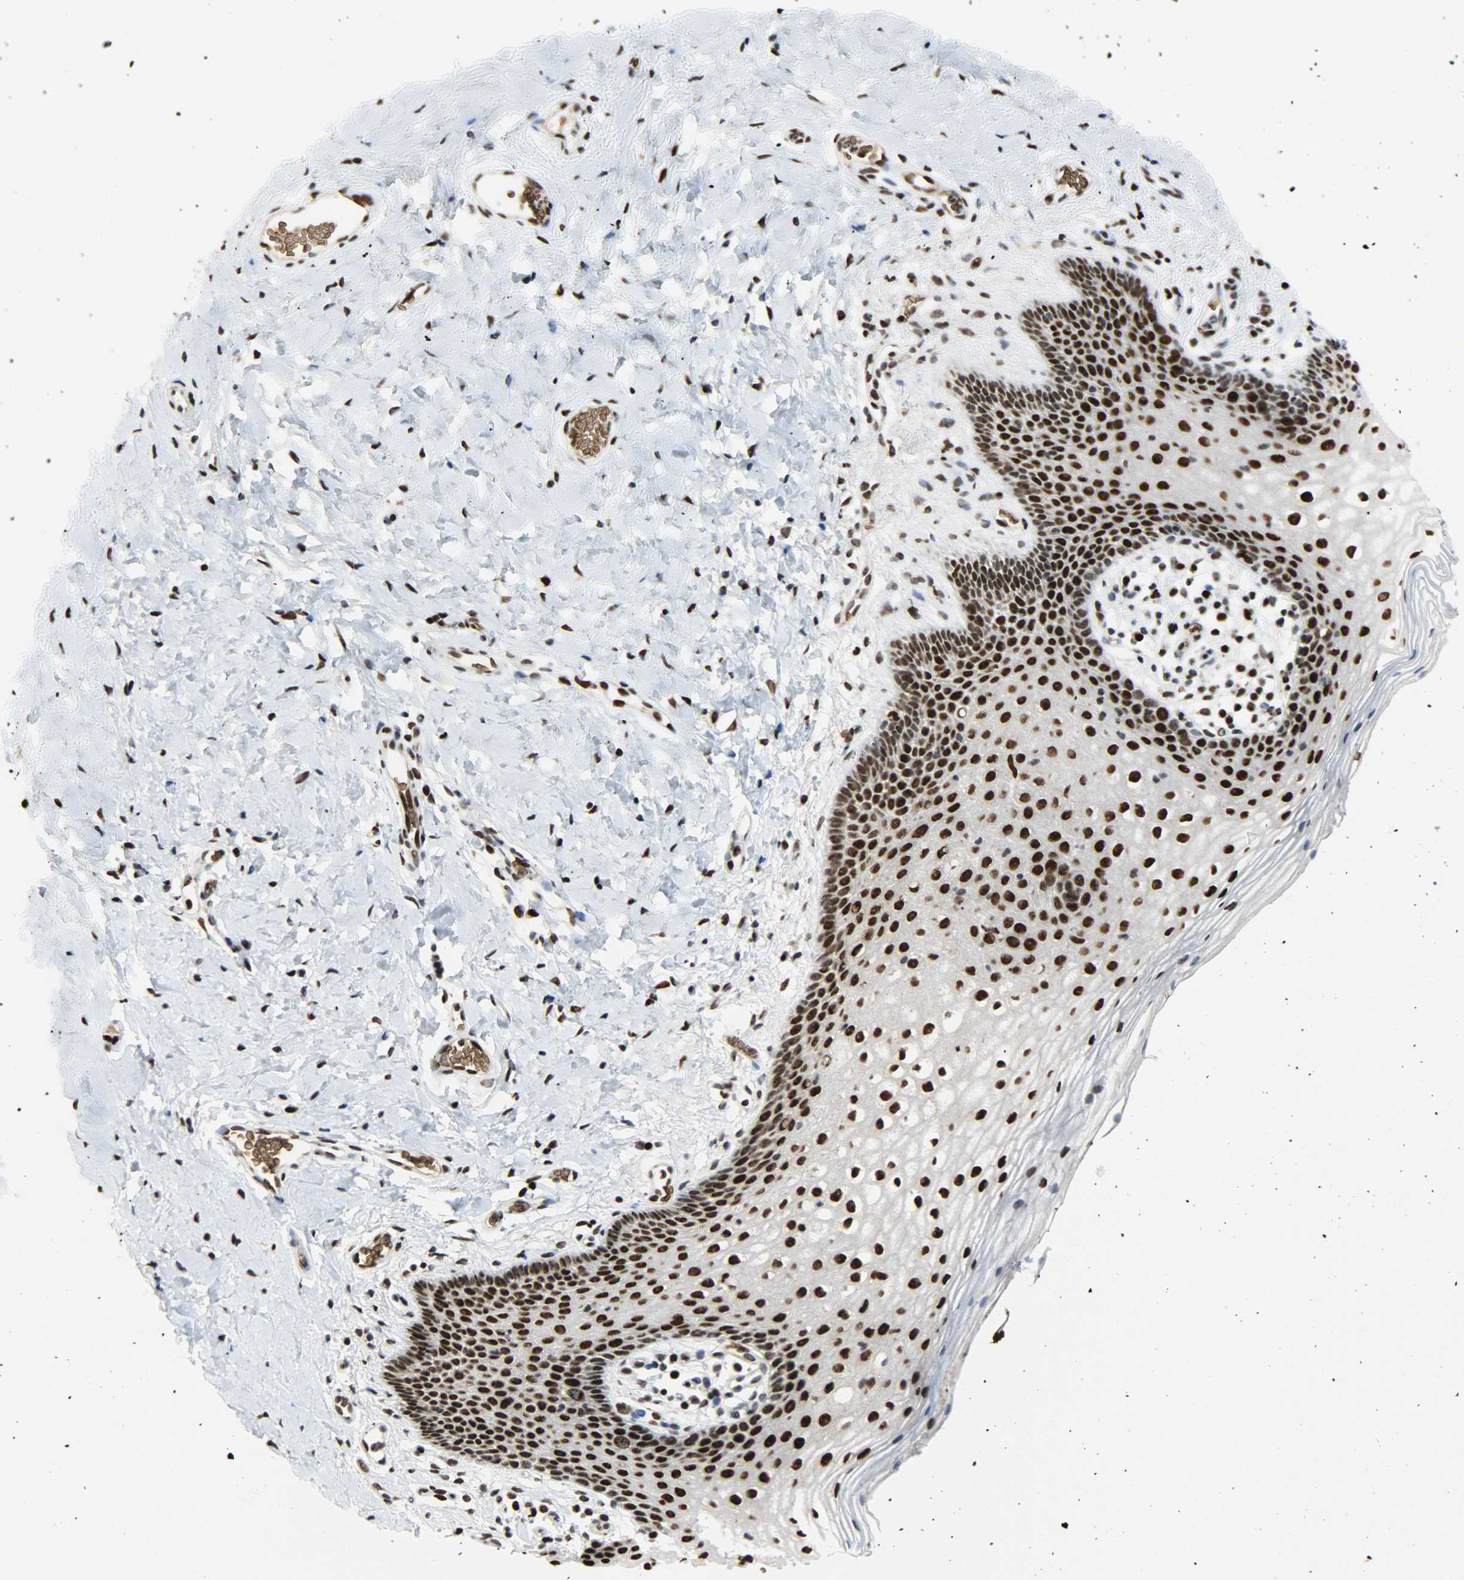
{"staining": {"intensity": "strong", "quantity": ">75%", "location": "nuclear"}, "tissue": "vagina", "cell_type": "Squamous epithelial cells", "image_type": "normal", "snomed": [{"axis": "morphology", "description": "Normal tissue, NOS"}, {"axis": "topography", "description": "Vagina"}], "caption": "The immunohistochemical stain labels strong nuclear positivity in squamous epithelial cells of unremarkable vagina.", "gene": "SNAI1", "patient": {"sex": "female", "age": 55}}